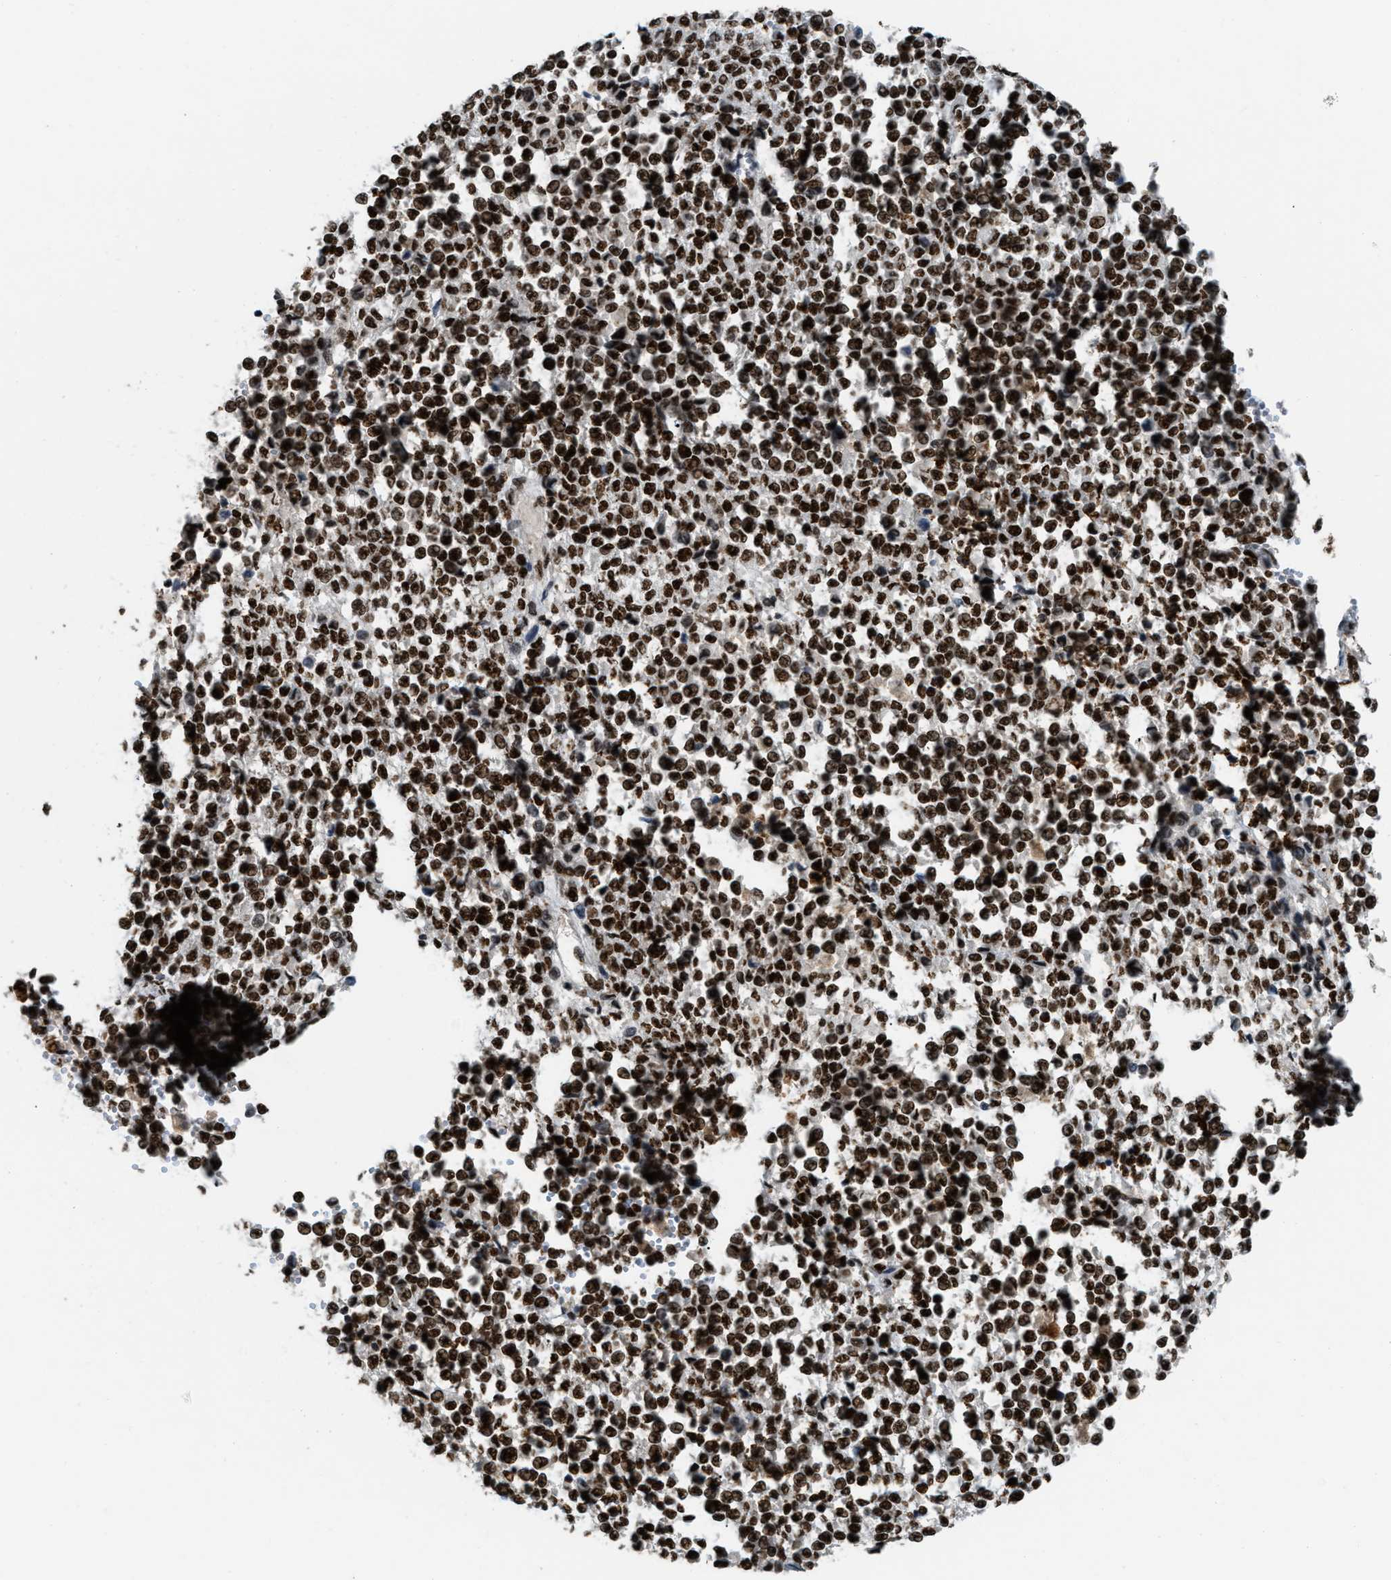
{"staining": {"intensity": "strong", "quantity": ">75%", "location": "nuclear"}, "tissue": "melanoma", "cell_type": "Tumor cells", "image_type": "cancer", "snomed": [{"axis": "morphology", "description": "Malignant melanoma, Metastatic site"}, {"axis": "topography", "description": "Pancreas"}], "caption": "Brown immunohistochemical staining in human melanoma demonstrates strong nuclear positivity in about >75% of tumor cells.", "gene": "NUMA1", "patient": {"sex": "female", "age": 30}}